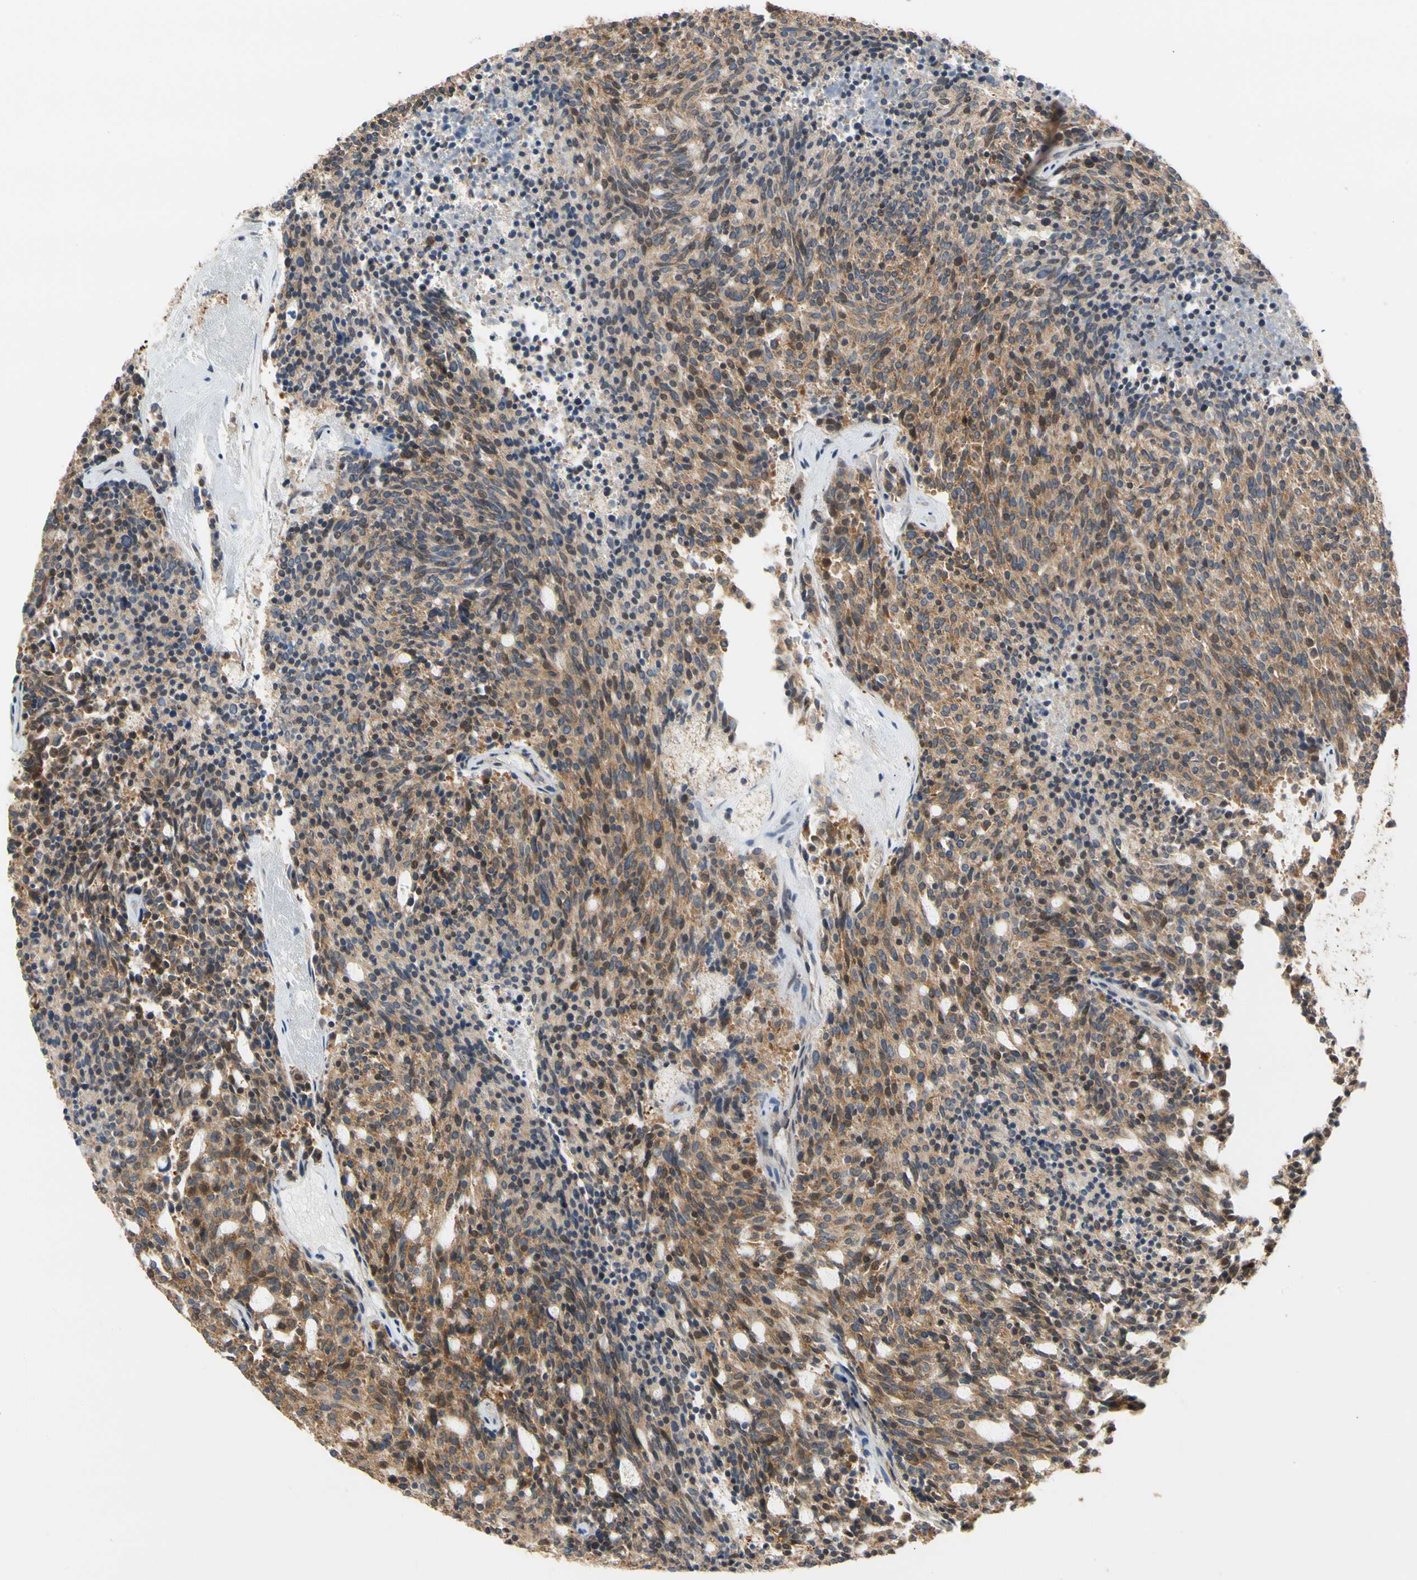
{"staining": {"intensity": "moderate", "quantity": ">75%", "location": "cytoplasmic/membranous"}, "tissue": "carcinoid", "cell_type": "Tumor cells", "image_type": "cancer", "snomed": [{"axis": "morphology", "description": "Carcinoid, malignant, NOS"}, {"axis": "topography", "description": "Pancreas"}], "caption": "Immunohistochemistry (IHC) (DAB (3,3'-diaminobenzidine)) staining of human carcinoid shows moderate cytoplasmic/membranous protein staining in approximately >75% of tumor cells.", "gene": "ANKHD1", "patient": {"sex": "female", "age": 54}}